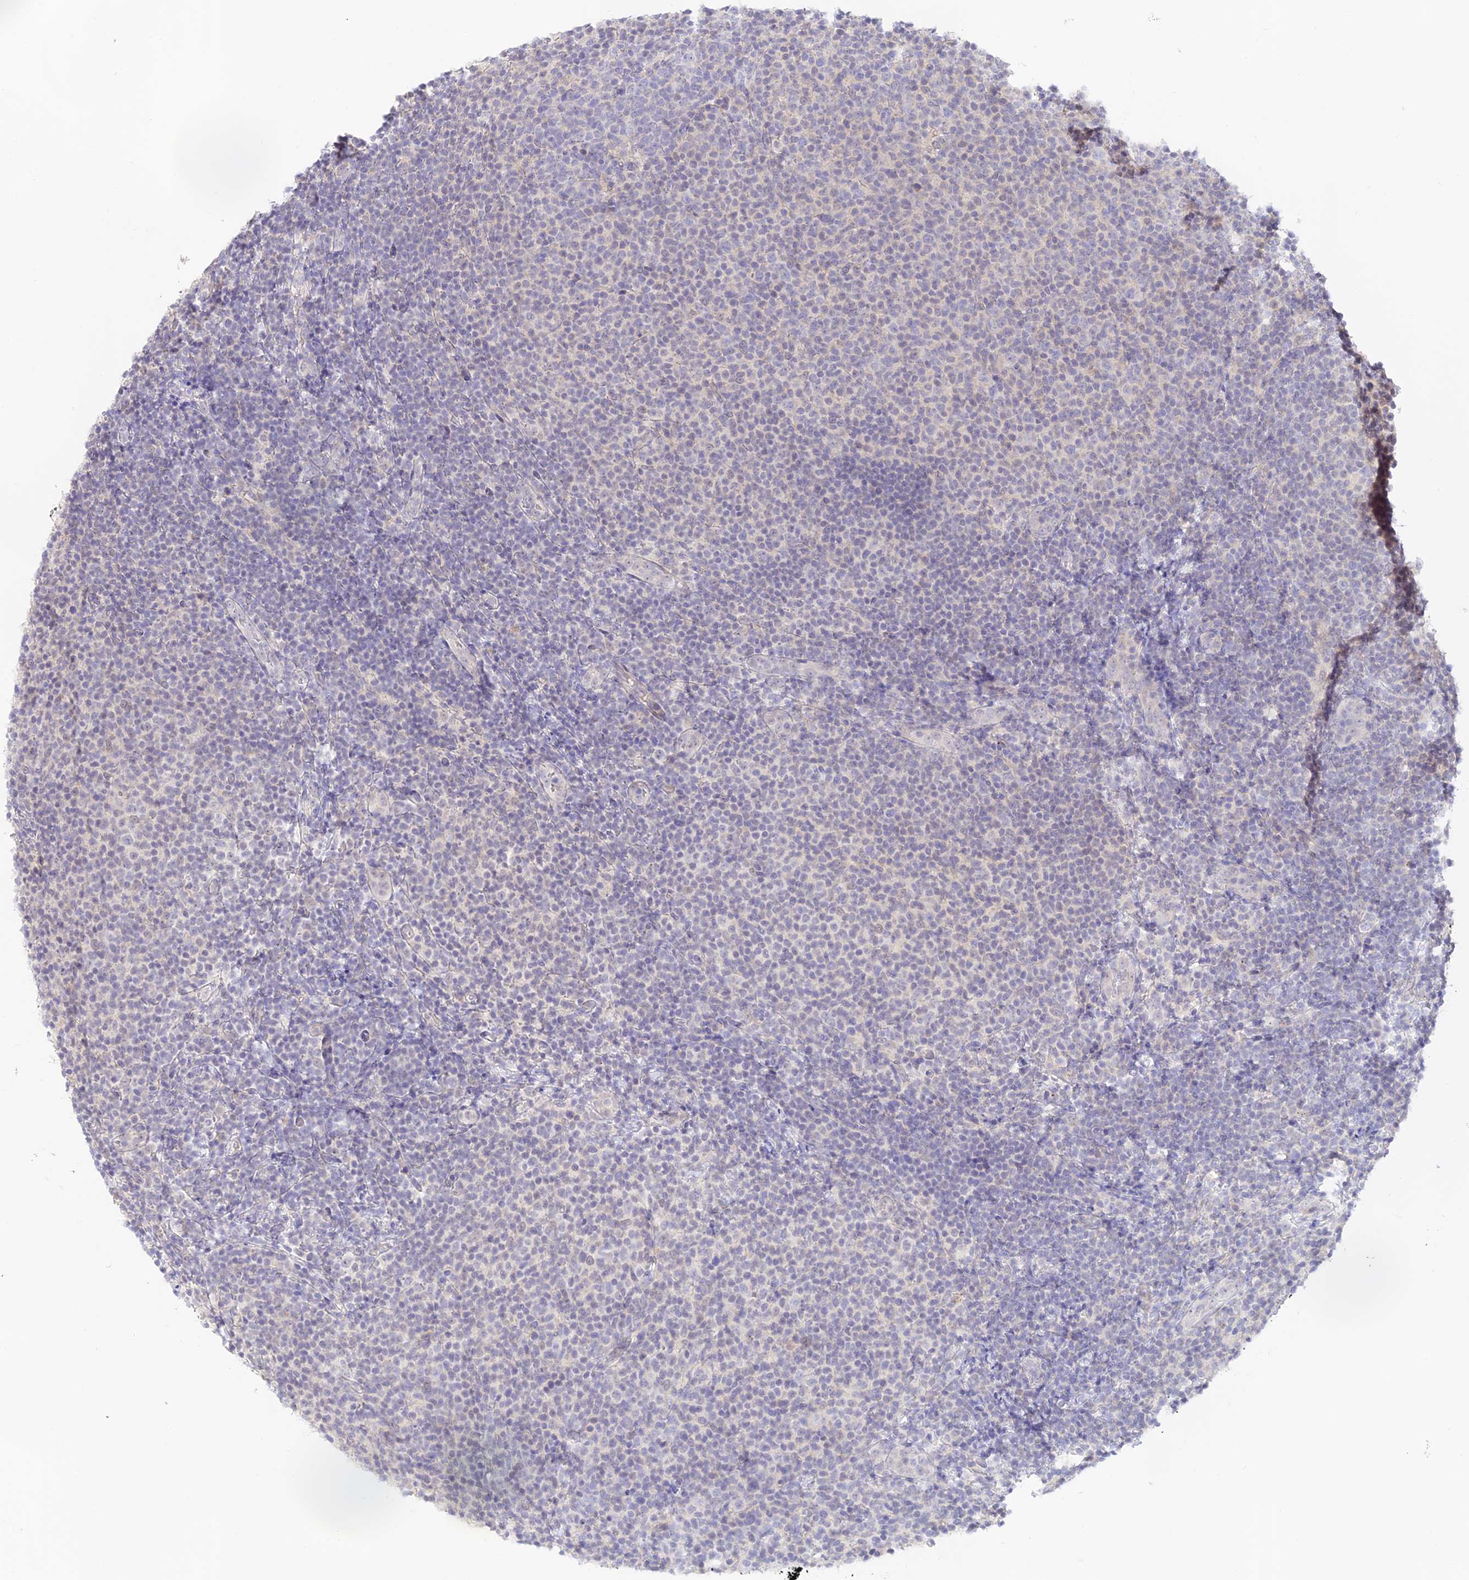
{"staining": {"intensity": "negative", "quantity": "none", "location": "none"}, "tissue": "lymphoma", "cell_type": "Tumor cells", "image_type": "cancer", "snomed": [{"axis": "morphology", "description": "Malignant lymphoma, non-Hodgkin's type, Low grade"}, {"axis": "topography", "description": "Lymph node"}], "caption": "This is an IHC image of human low-grade malignant lymphoma, non-Hodgkin's type. There is no staining in tumor cells.", "gene": "CAMSAP3", "patient": {"sex": "male", "age": 66}}